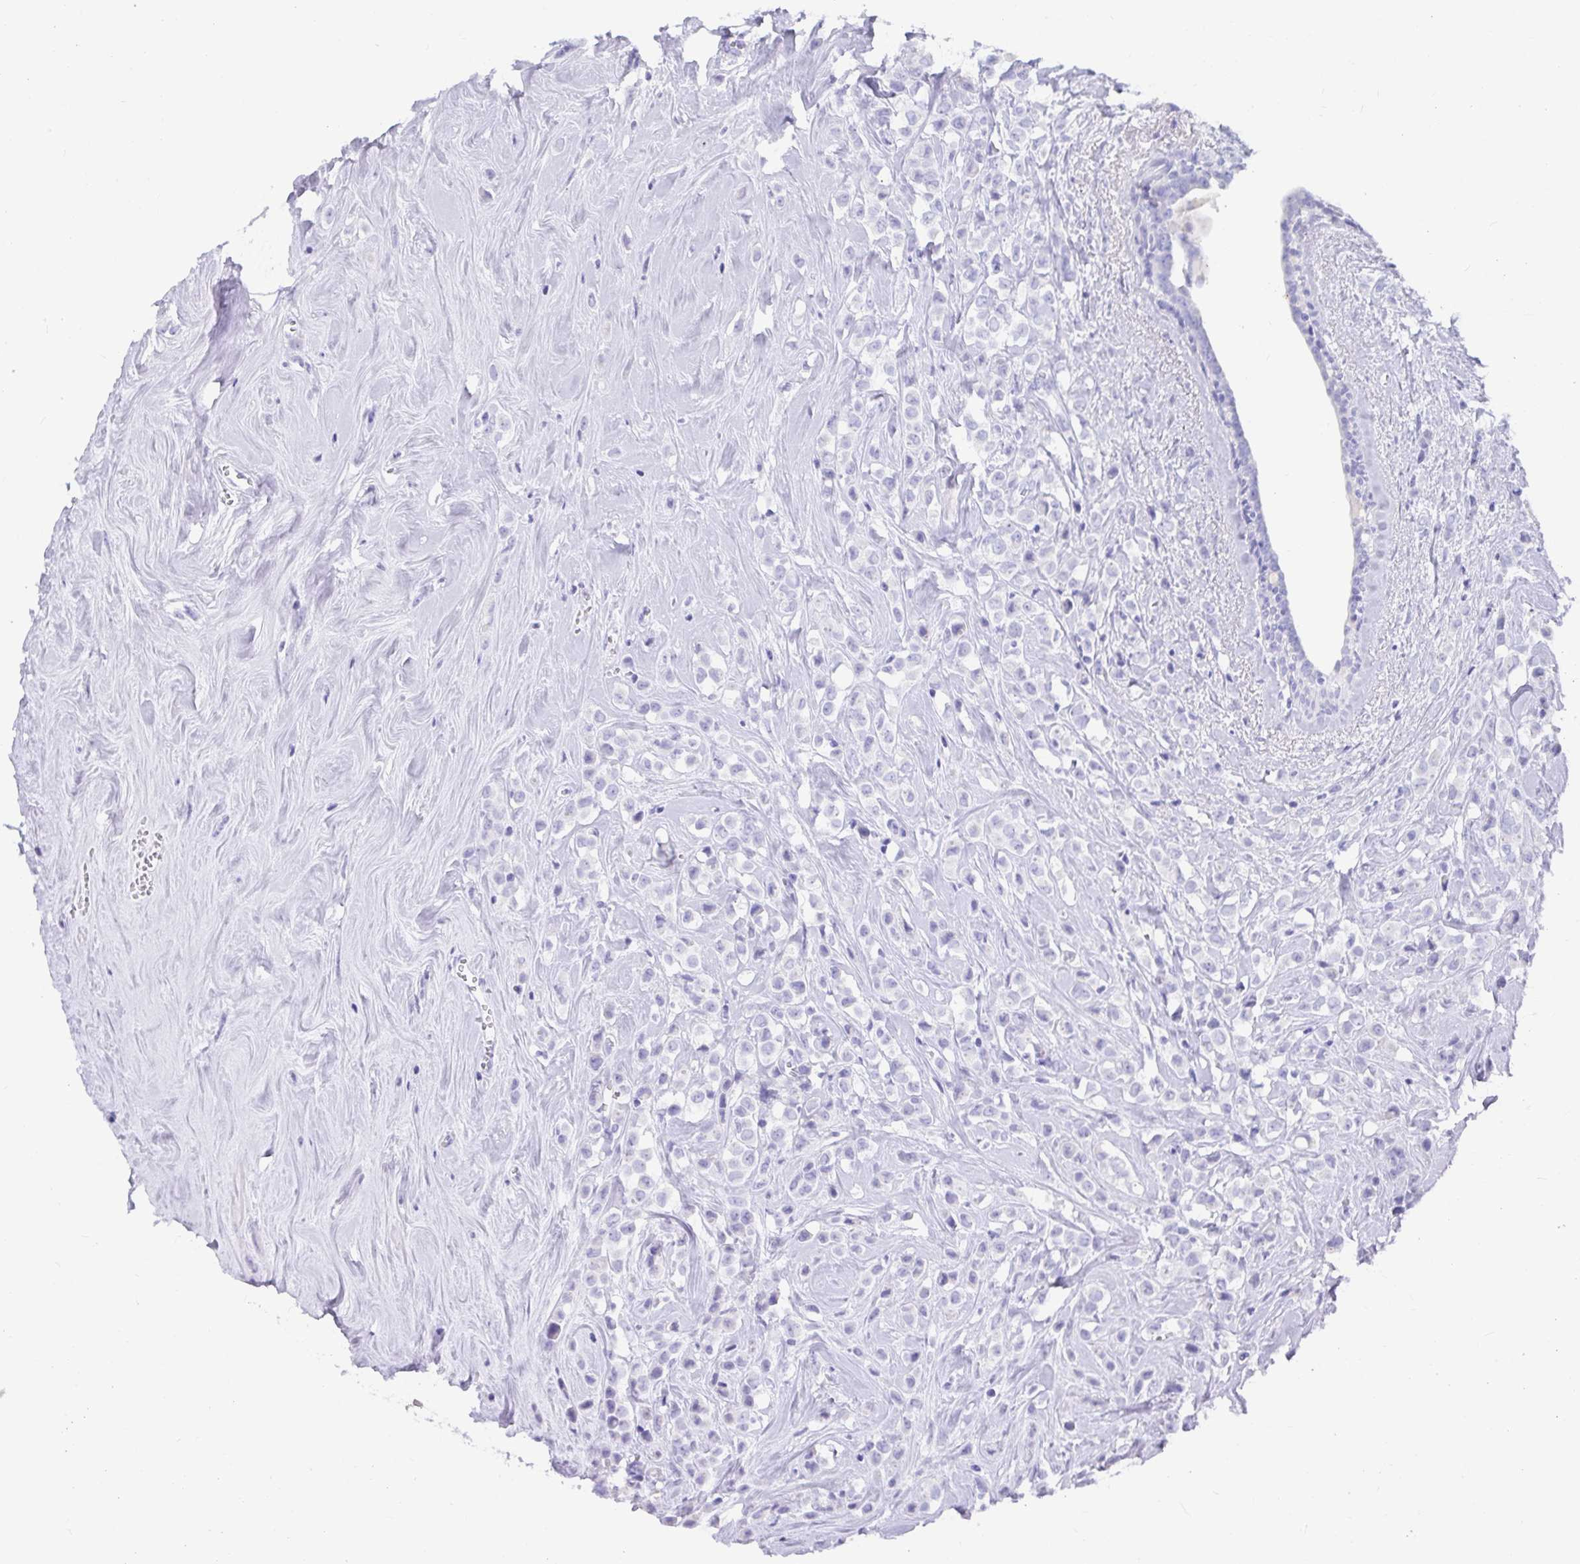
{"staining": {"intensity": "negative", "quantity": "none", "location": "none"}, "tissue": "breast cancer", "cell_type": "Tumor cells", "image_type": "cancer", "snomed": [{"axis": "morphology", "description": "Duct carcinoma"}, {"axis": "topography", "description": "Breast"}], "caption": "Tumor cells show no significant protein expression in intraductal carcinoma (breast).", "gene": "ZPBP2", "patient": {"sex": "female", "age": 80}}